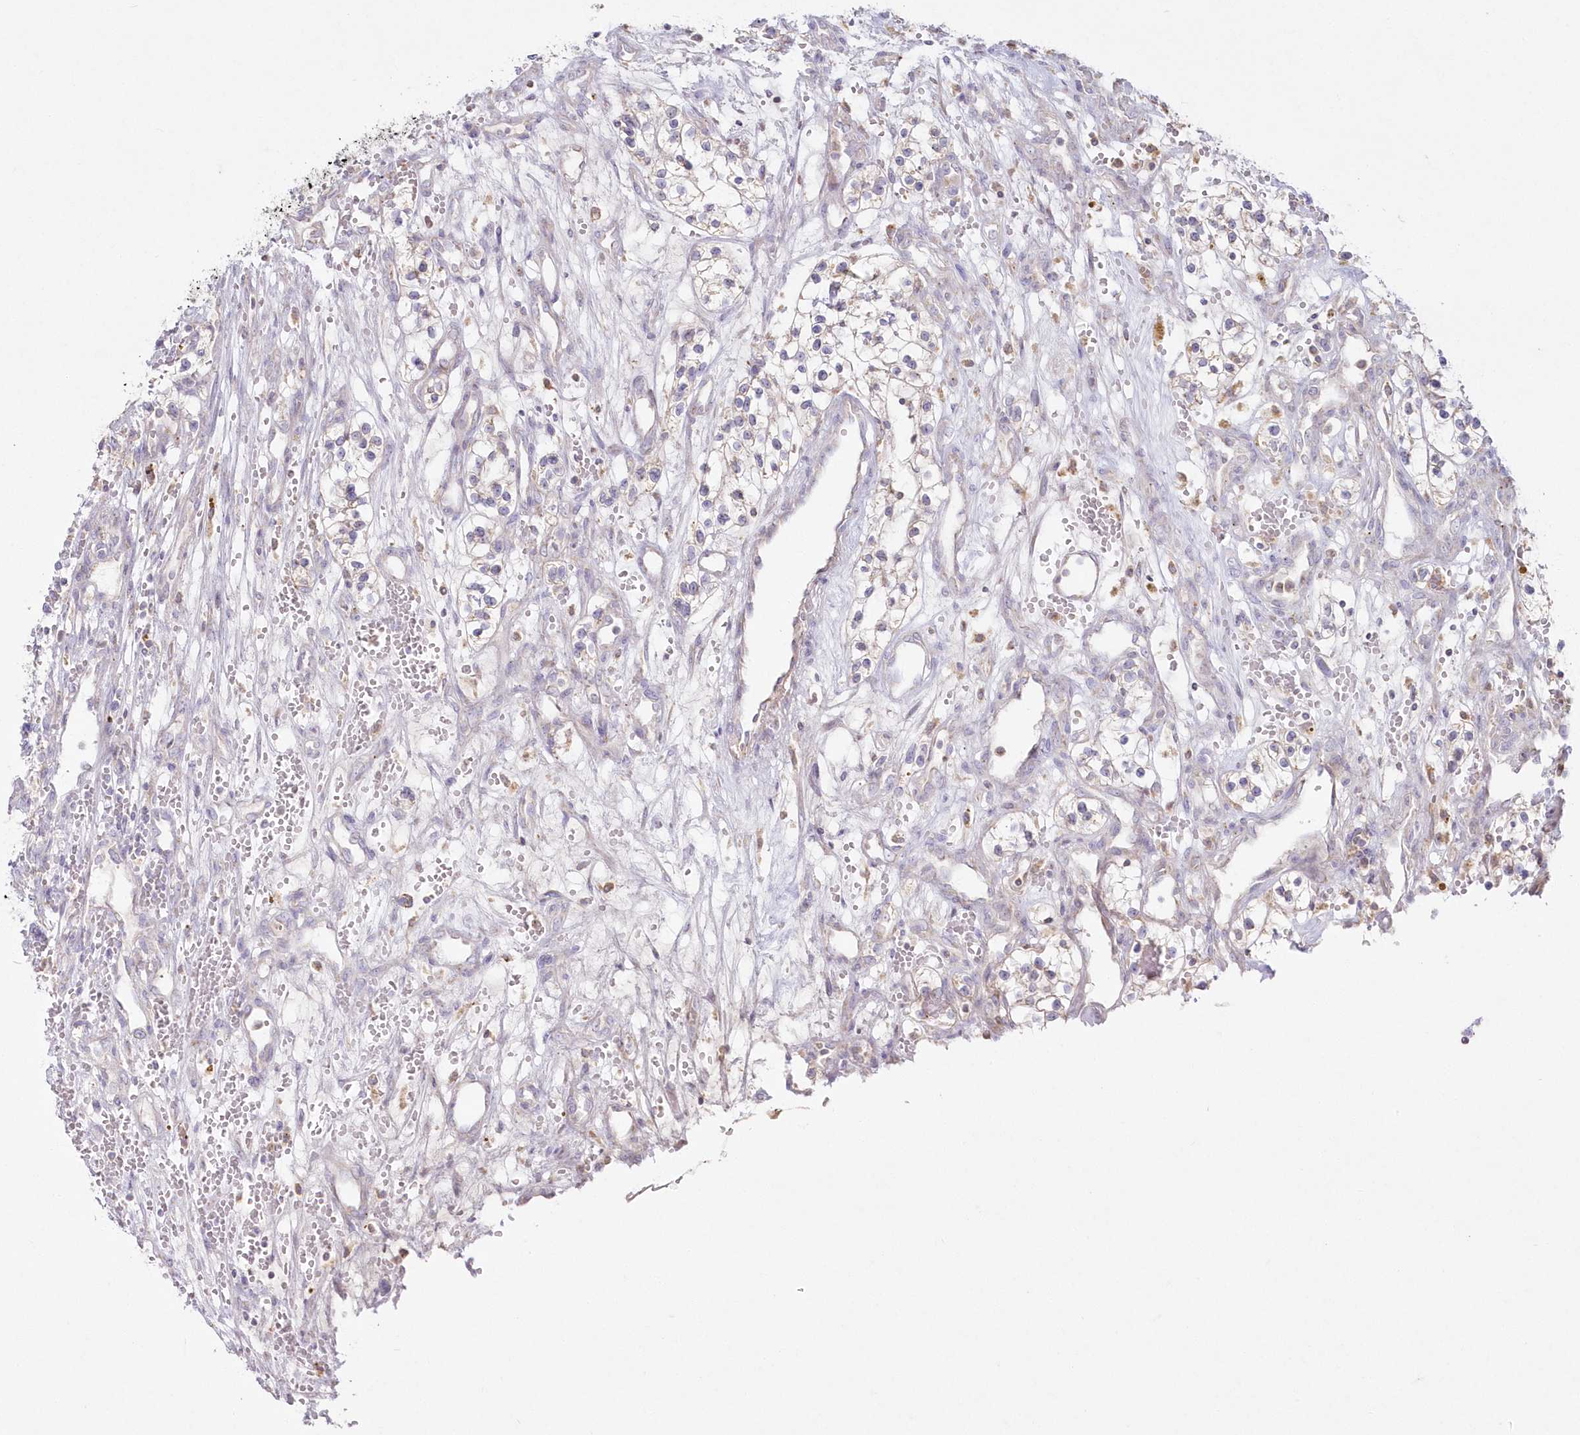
{"staining": {"intensity": "negative", "quantity": "none", "location": "none"}, "tissue": "renal cancer", "cell_type": "Tumor cells", "image_type": "cancer", "snomed": [{"axis": "morphology", "description": "Adenocarcinoma, NOS"}, {"axis": "topography", "description": "Kidney"}], "caption": "IHC of human adenocarcinoma (renal) exhibits no positivity in tumor cells.", "gene": "ARSB", "patient": {"sex": "female", "age": 57}}